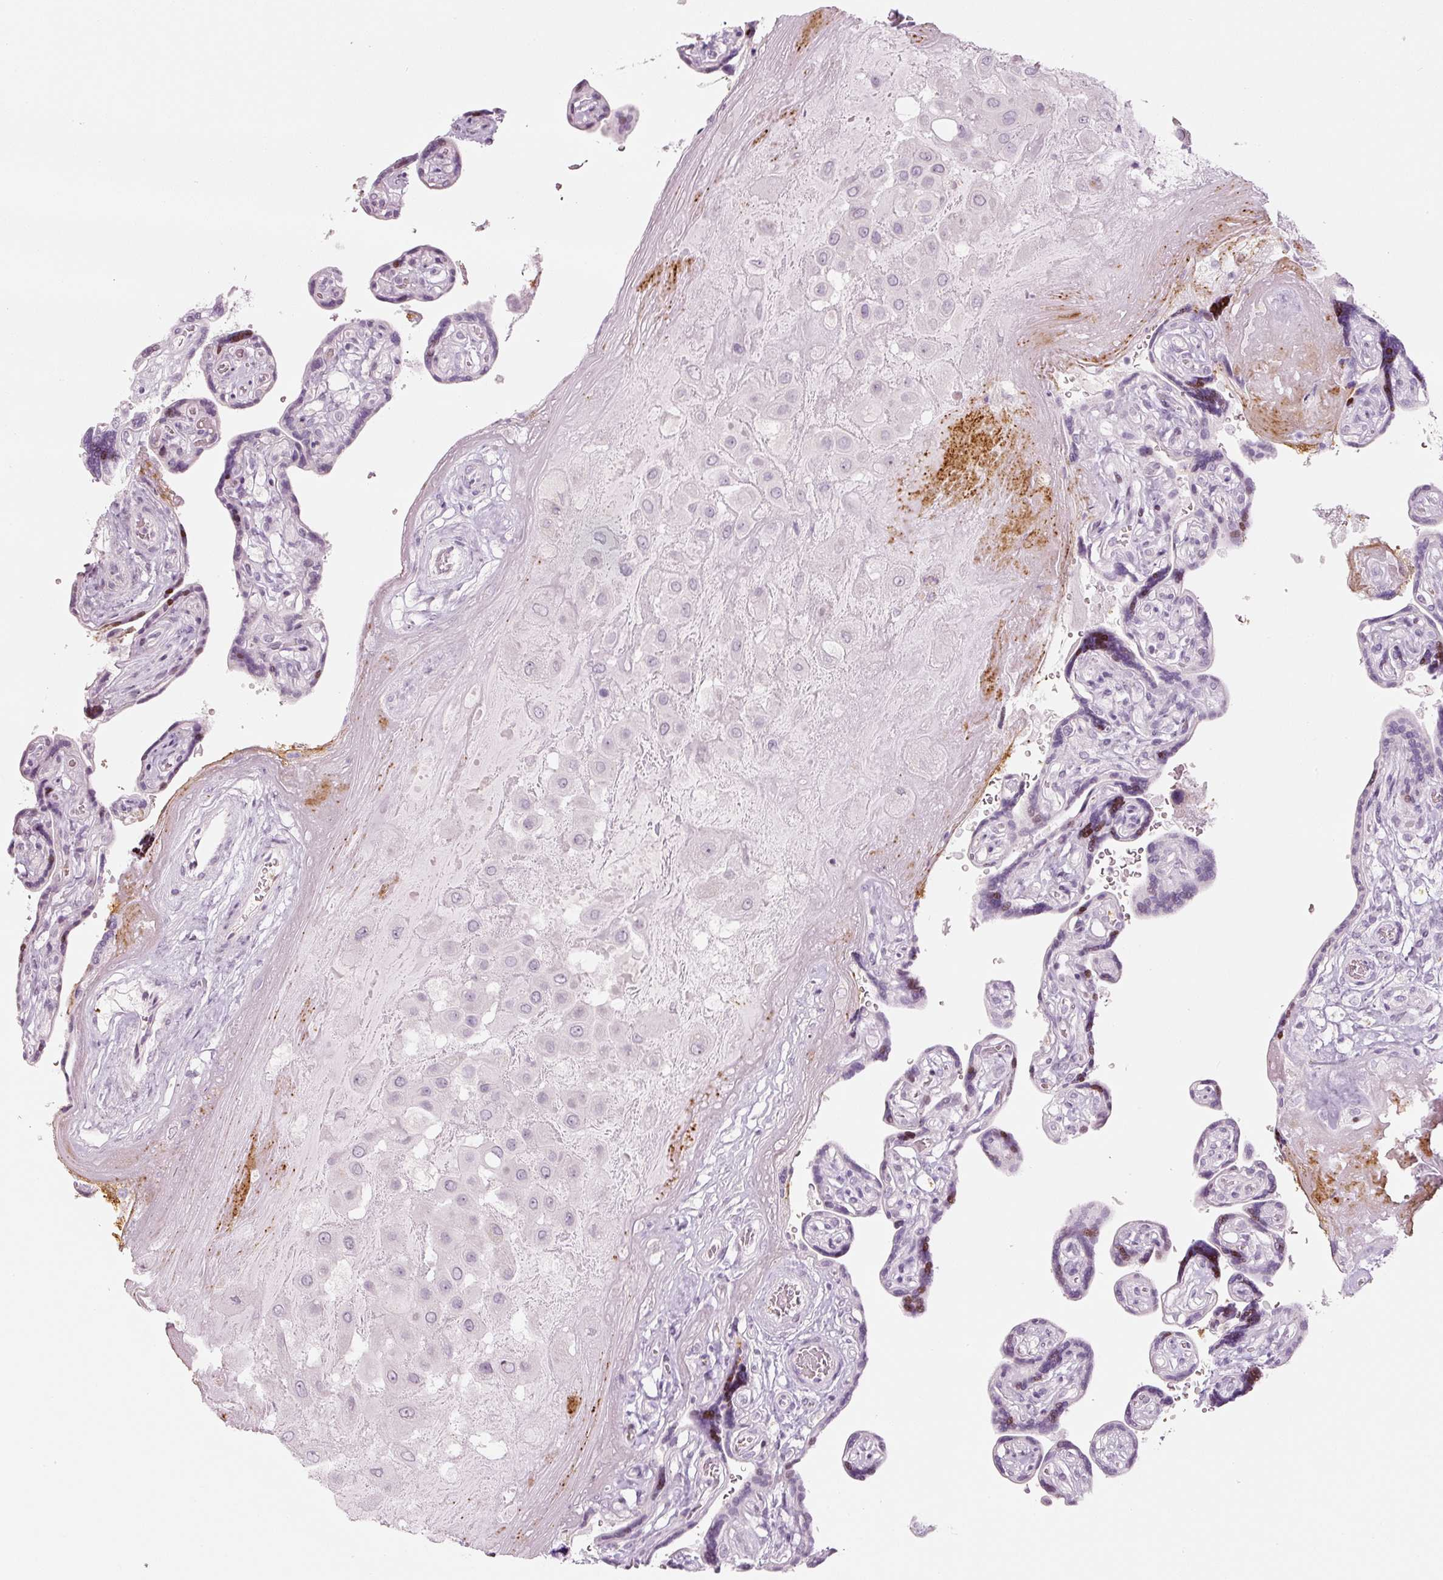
{"staining": {"intensity": "negative", "quantity": "none", "location": "none"}, "tissue": "placenta", "cell_type": "Decidual cells", "image_type": "normal", "snomed": [{"axis": "morphology", "description": "Normal tissue, NOS"}, {"axis": "topography", "description": "Placenta"}], "caption": "DAB (3,3'-diaminobenzidine) immunohistochemical staining of benign human placenta shows no significant positivity in decidual cells. (DAB immunohistochemistry visualized using brightfield microscopy, high magnification).", "gene": "LECT2", "patient": {"sex": "female", "age": 32}}